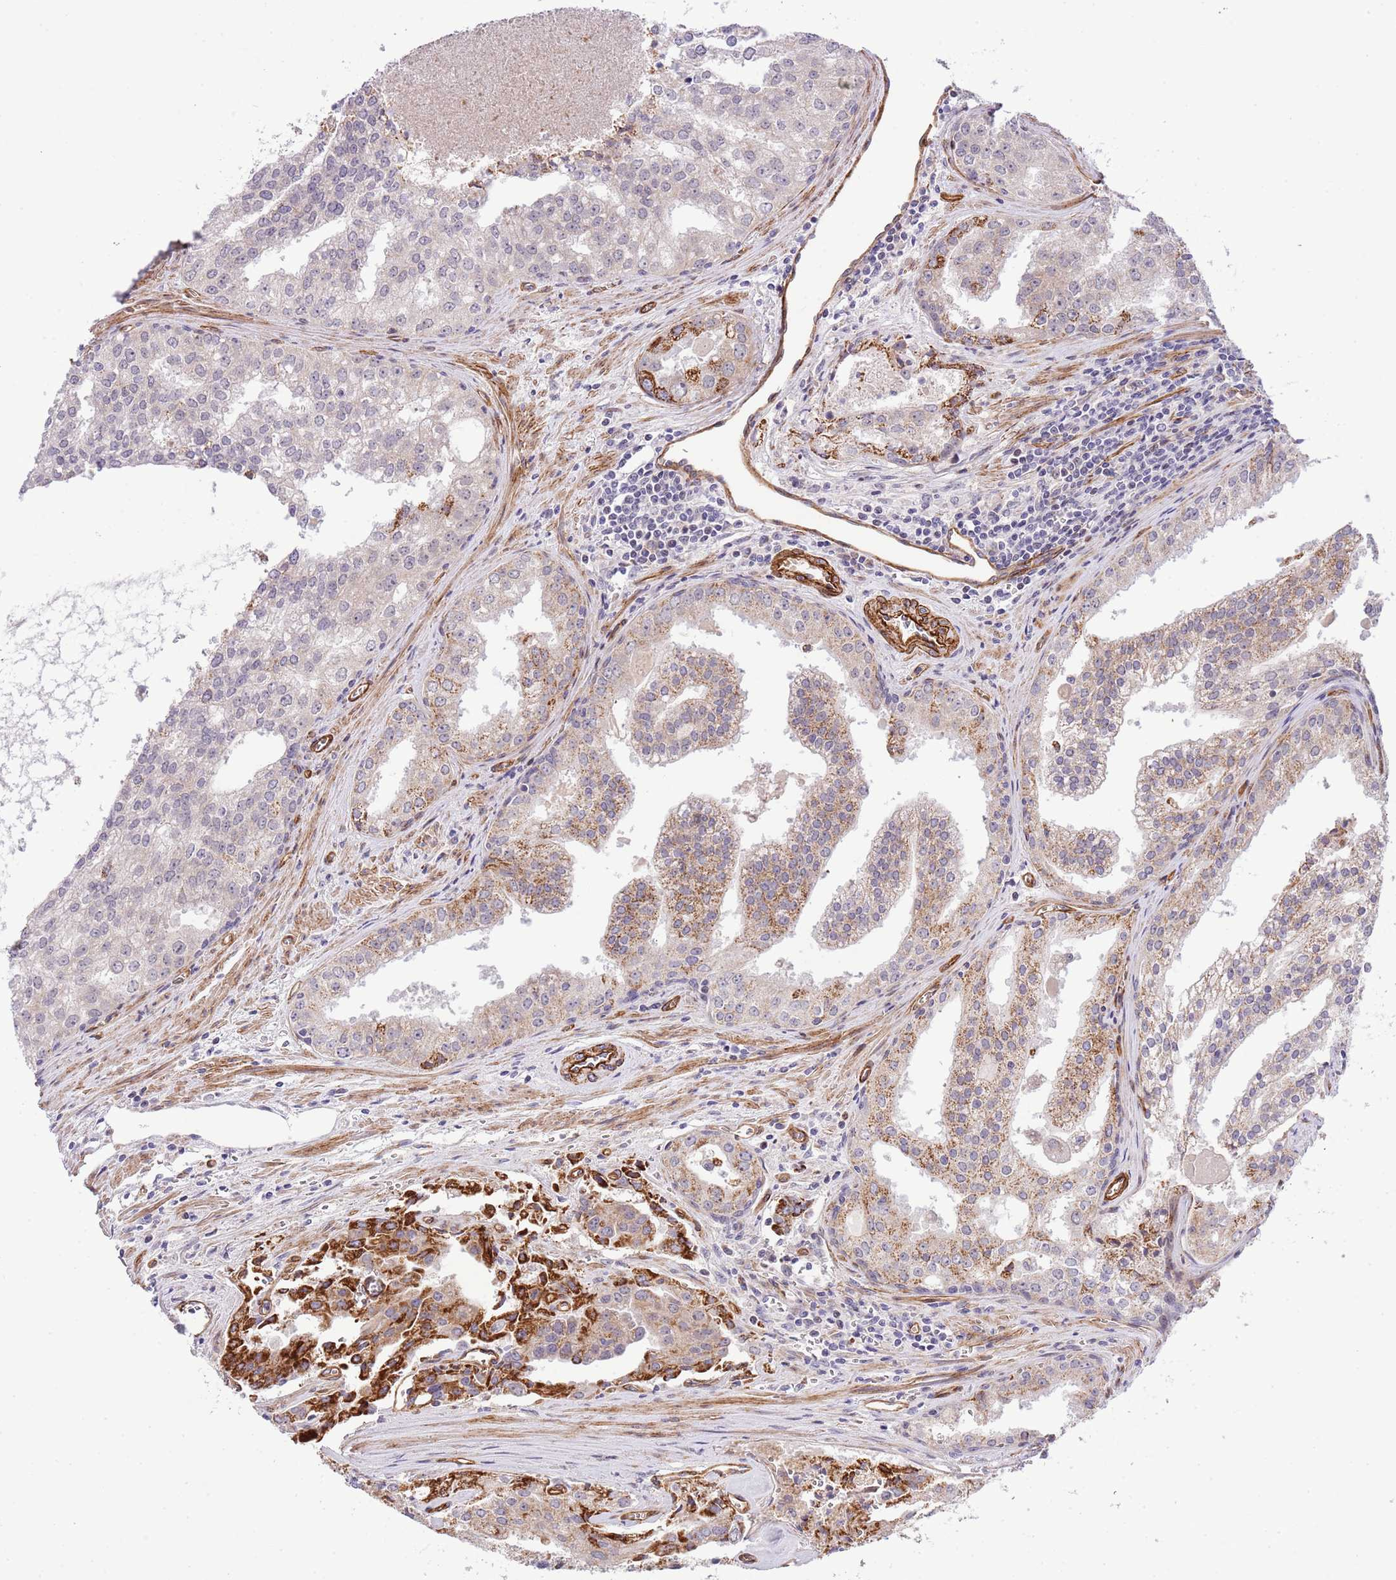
{"staining": {"intensity": "strong", "quantity": "<25%", "location": "cytoplasmic/membranous"}, "tissue": "prostate cancer", "cell_type": "Tumor cells", "image_type": "cancer", "snomed": [{"axis": "morphology", "description": "Adenocarcinoma, High grade"}, {"axis": "topography", "description": "Prostate"}], "caption": "Protein expression analysis of human prostate adenocarcinoma (high-grade) reveals strong cytoplasmic/membranous staining in about <25% of tumor cells.", "gene": "NEK3", "patient": {"sex": "male", "age": 68}}